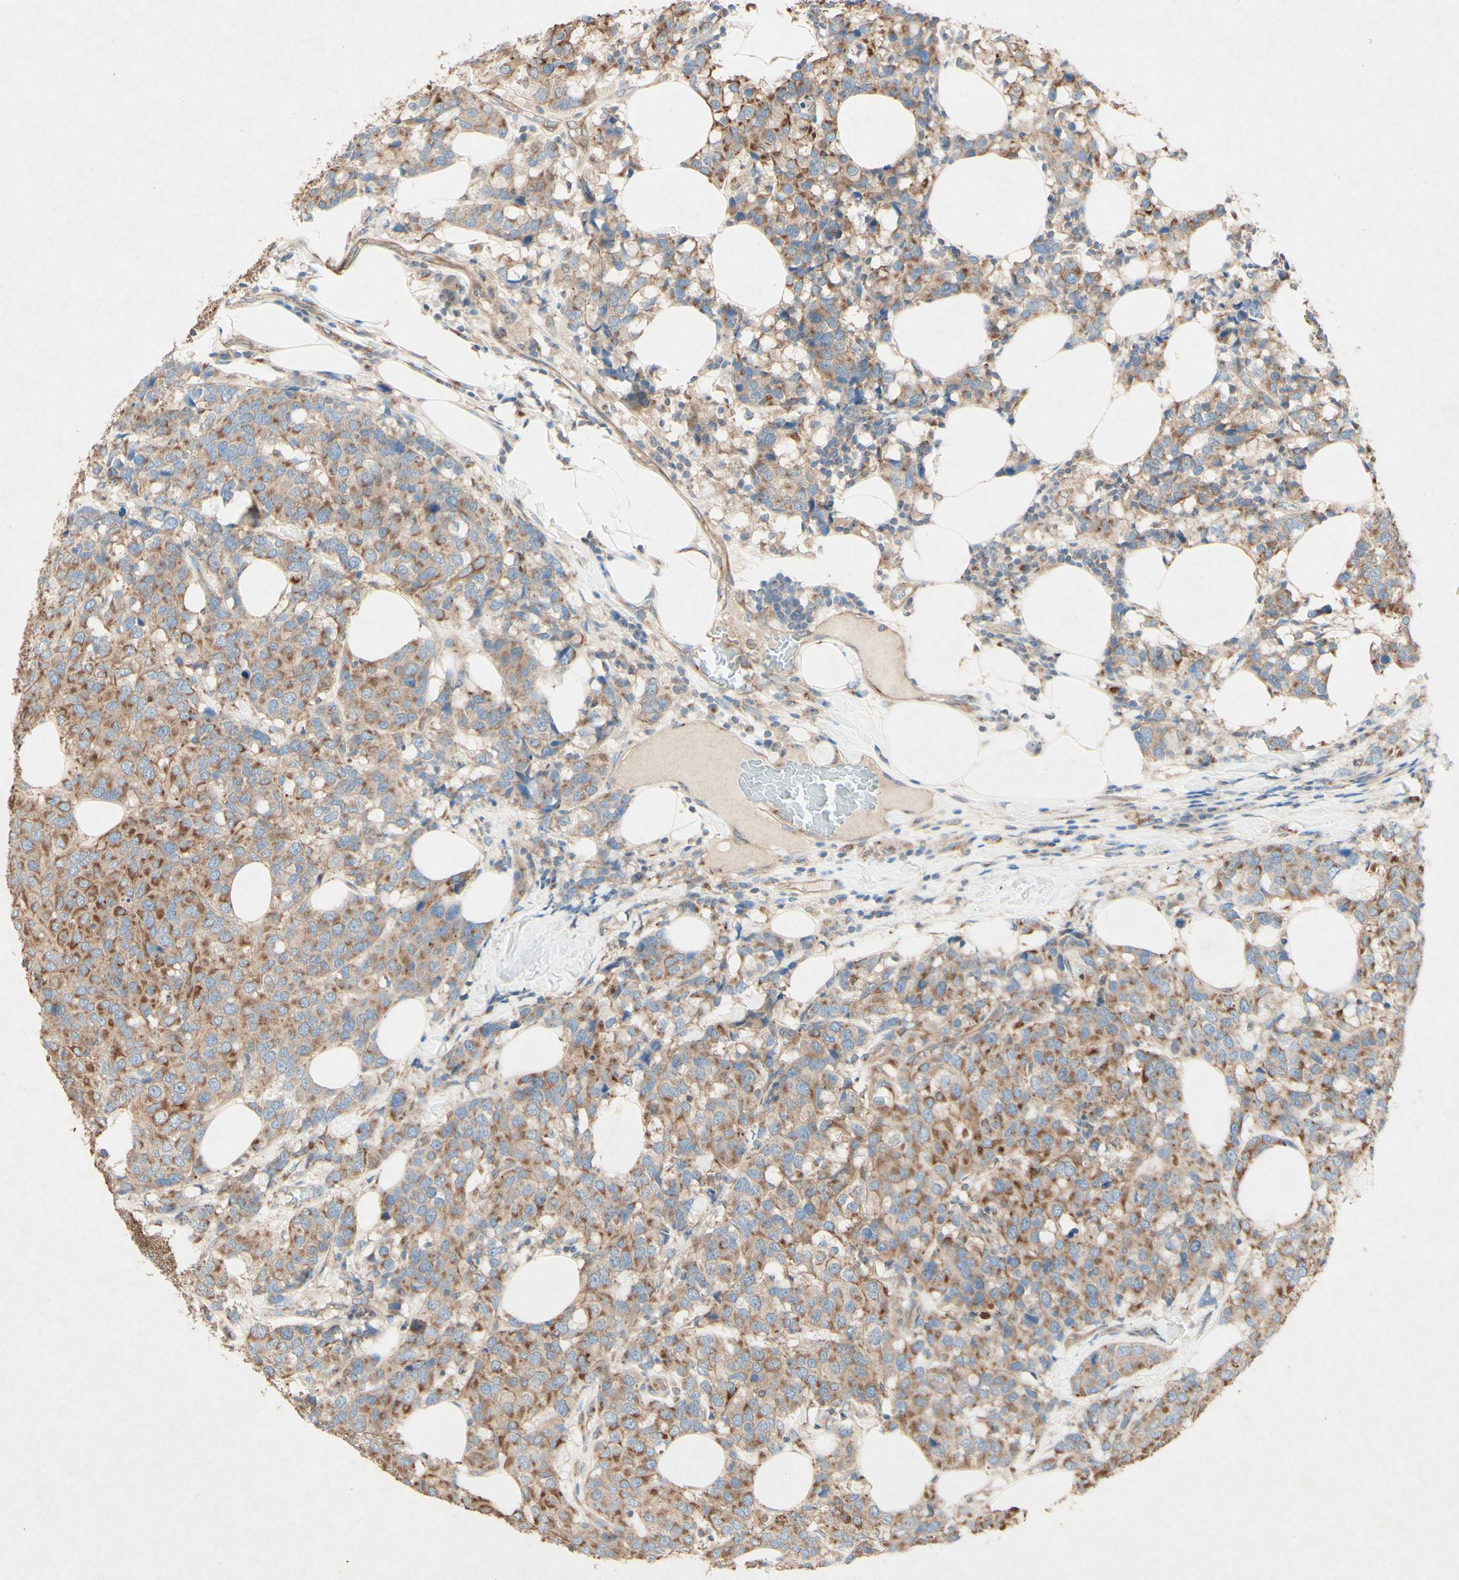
{"staining": {"intensity": "moderate", "quantity": ">75%", "location": "cytoplasmic/membranous"}, "tissue": "breast cancer", "cell_type": "Tumor cells", "image_type": "cancer", "snomed": [{"axis": "morphology", "description": "Lobular carcinoma"}, {"axis": "topography", "description": "Breast"}], "caption": "IHC (DAB (3,3'-diaminobenzidine)) staining of human breast cancer (lobular carcinoma) displays moderate cytoplasmic/membranous protein expression in about >75% of tumor cells.", "gene": "MTM1", "patient": {"sex": "female", "age": 59}}